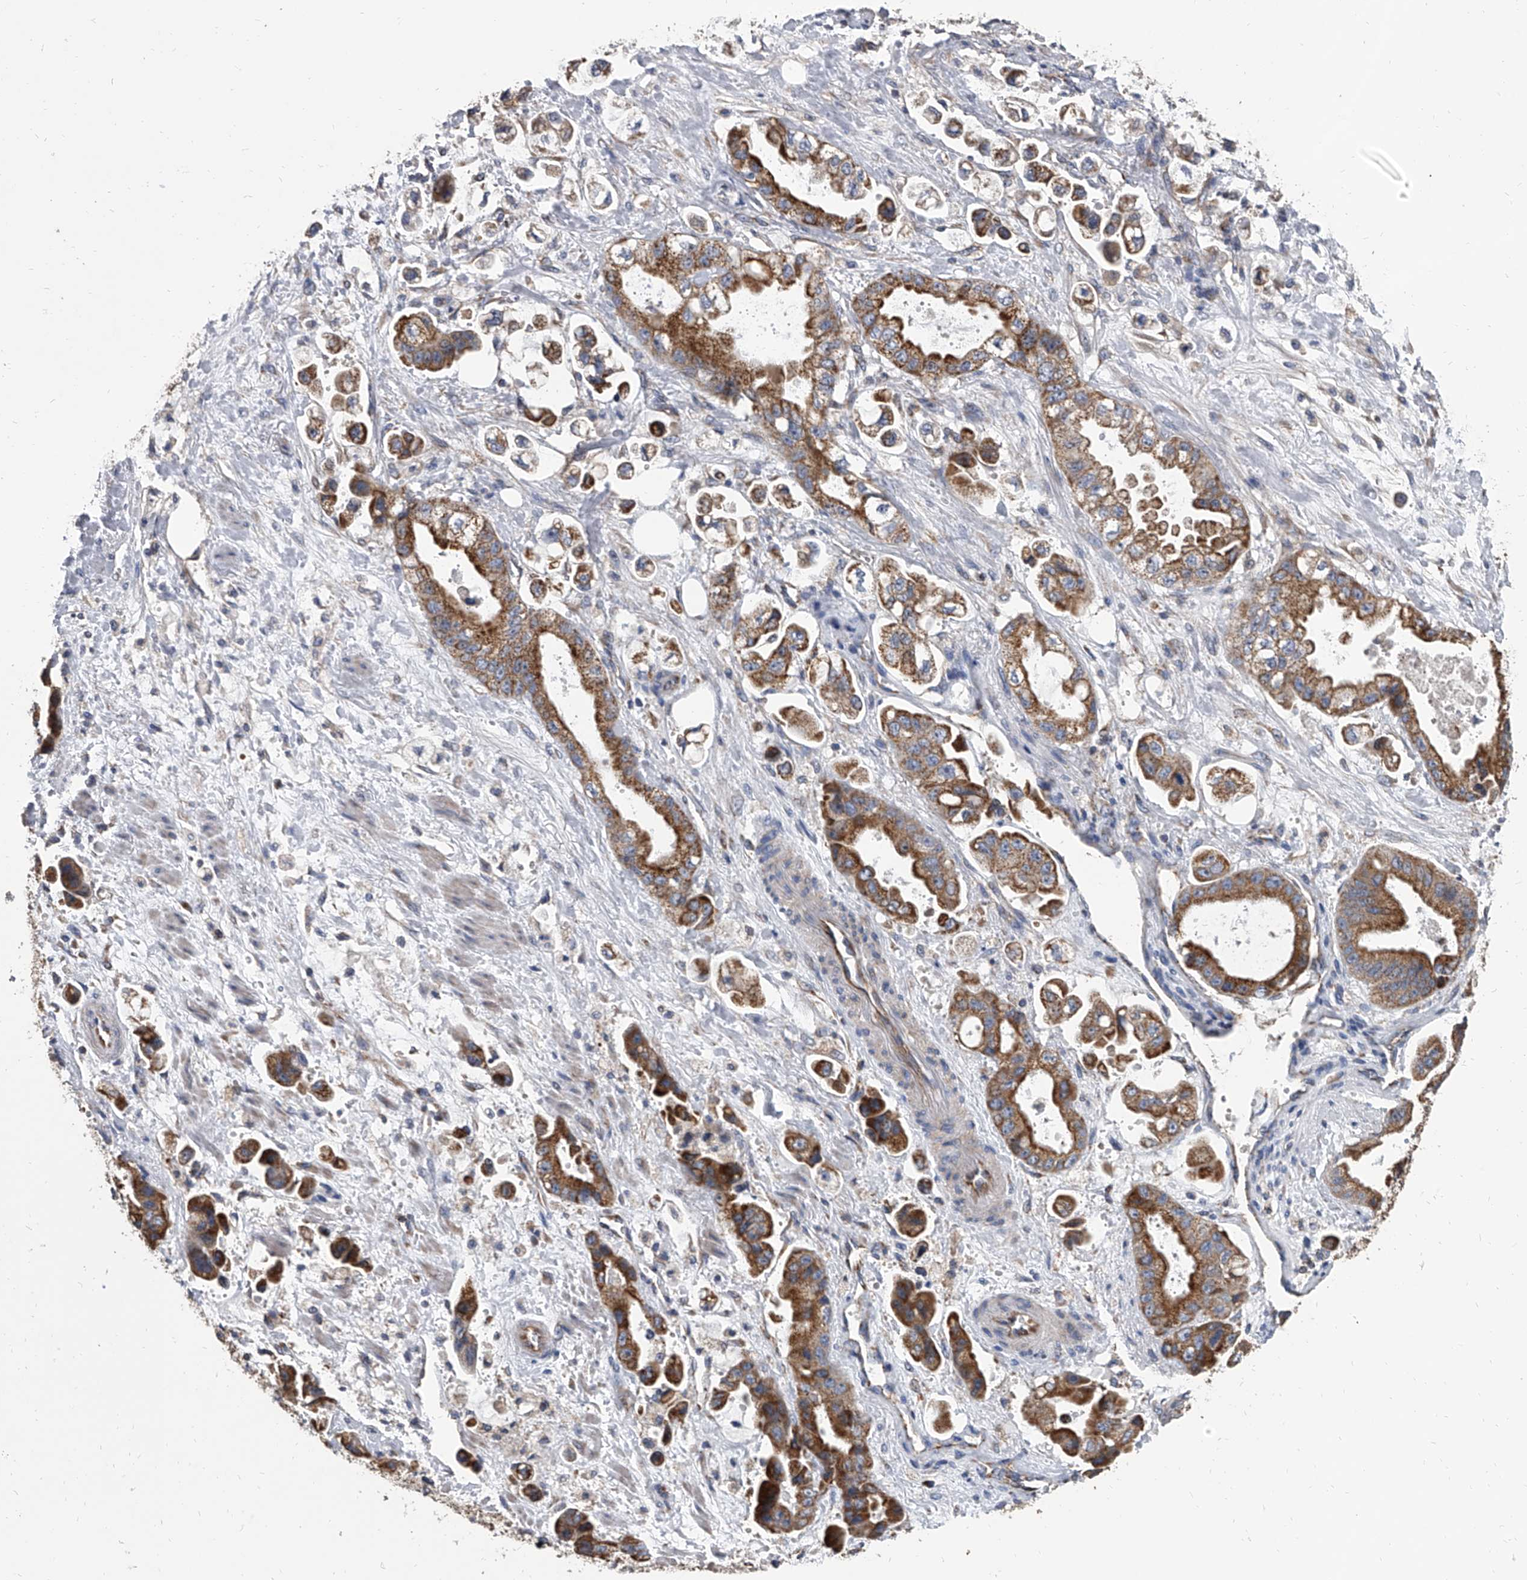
{"staining": {"intensity": "strong", "quantity": ">75%", "location": "cytoplasmic/membranous"}, "tissue": "stomach cancer", "cell_type": "Tumor cells", "image_type": "cancer", "snomed": [{"axis": "morphology", "description": "Adenocarcinoma, NOS"}, {"axis": "topography", "description": "Stomach"}], "caption": "This photomicrograph shows immunohistochemistry (IHC) staining of adenocarcinoma (stomach), with high strong cytoplasmic/membranous staining in approximately >75% of tumor cells.", "gene": "MRPL28", "patient": {"sex": "male", "age": 62}}